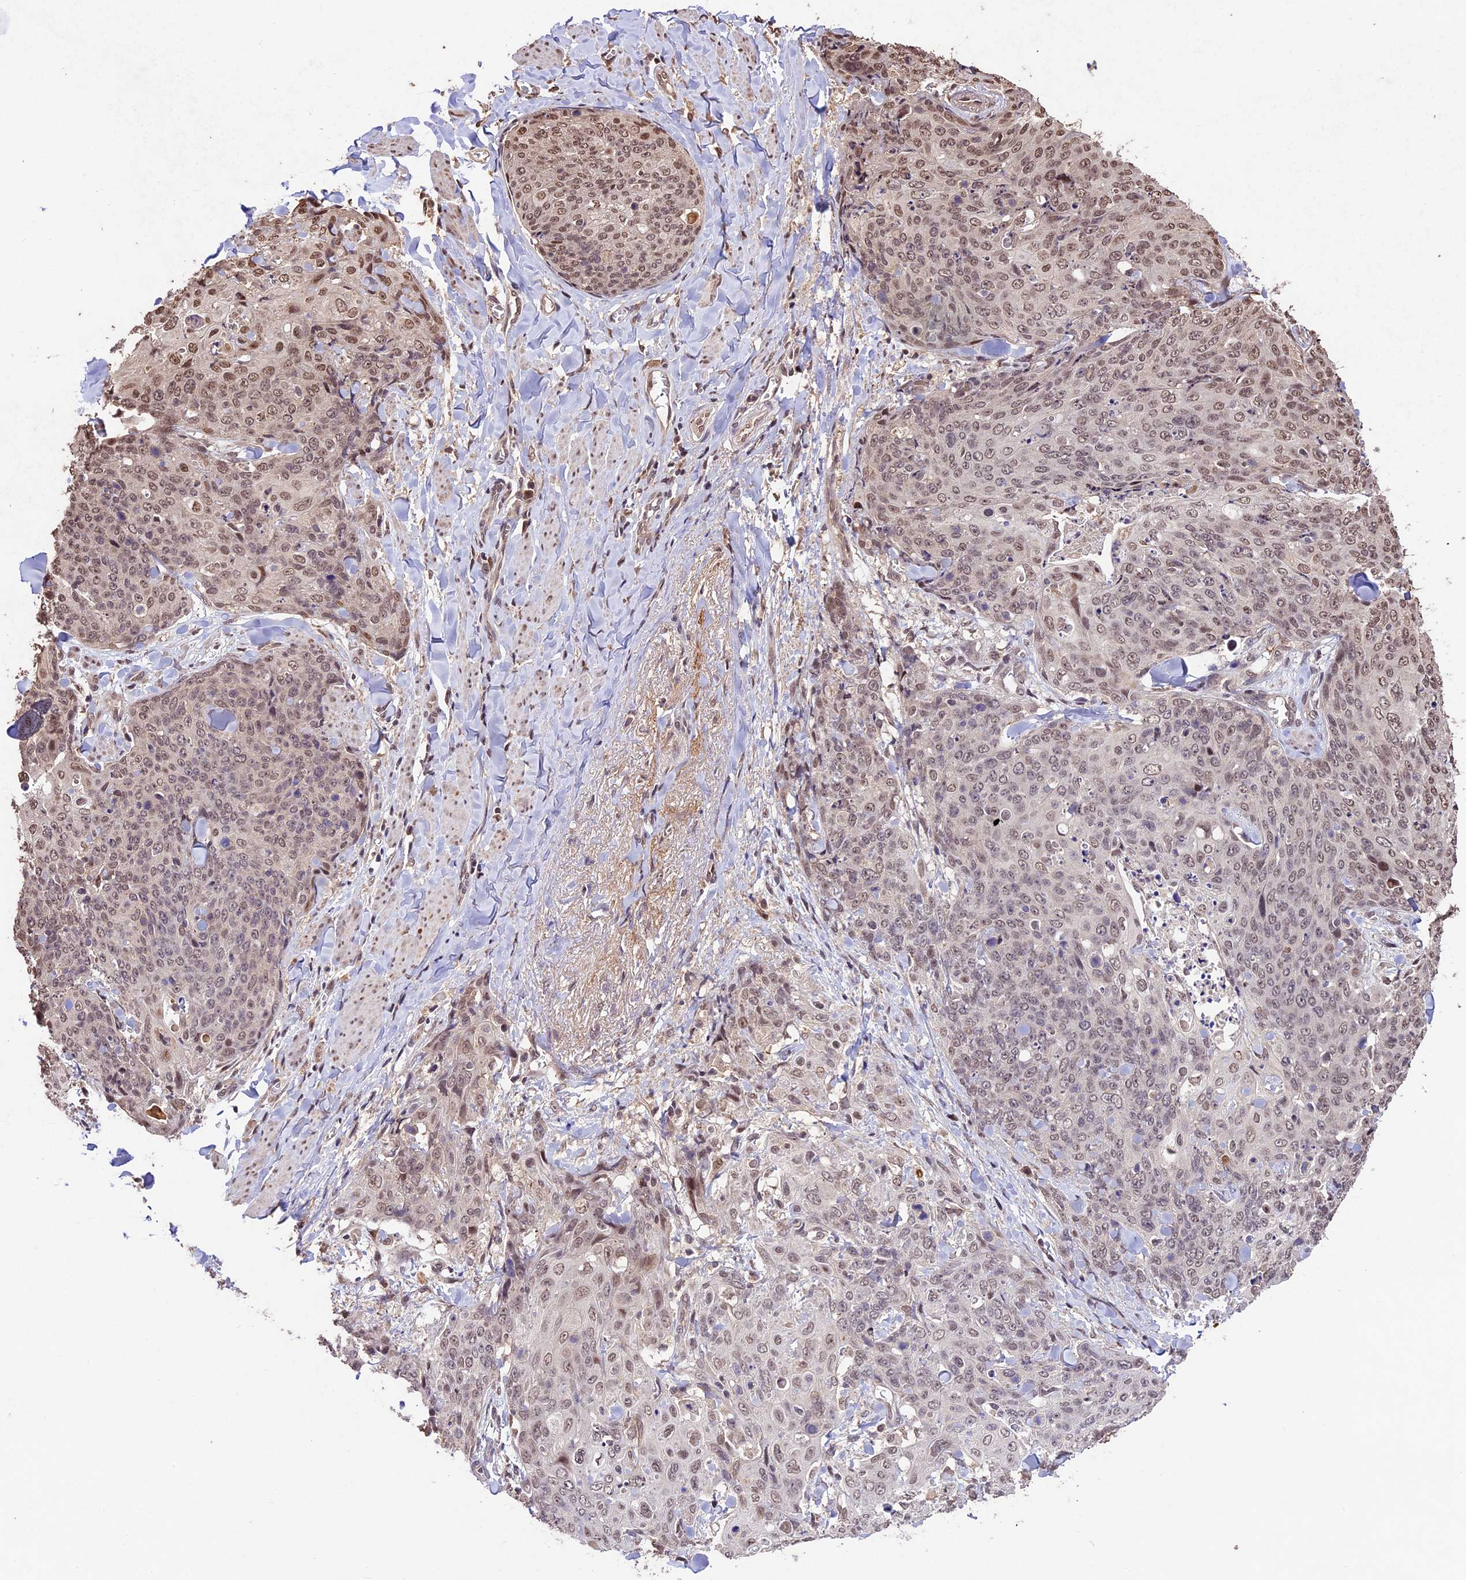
{"staining": {"intensity": "moderate", "quantity": "25%-75%", "location": "nuclear"}, "tissue": "skin cancer", "cell_type": "Tumor cells", "image_type": "cancer", "snomed": [{"axis": "morphology", "description": "Squamous cell carcinoma, NOS"}, {"axis": "topography", "description": "Skin"}, {"axis": "topography", "description": "Vulva"}], "caption": "Protein expression by immunohistochemistry demonstrates moderate nuclear expression in about 25%-75% of tumor cells in skin cancer.", "gene": "CDKN2AIP", "patient": {"sex": "female", "age": 85}}